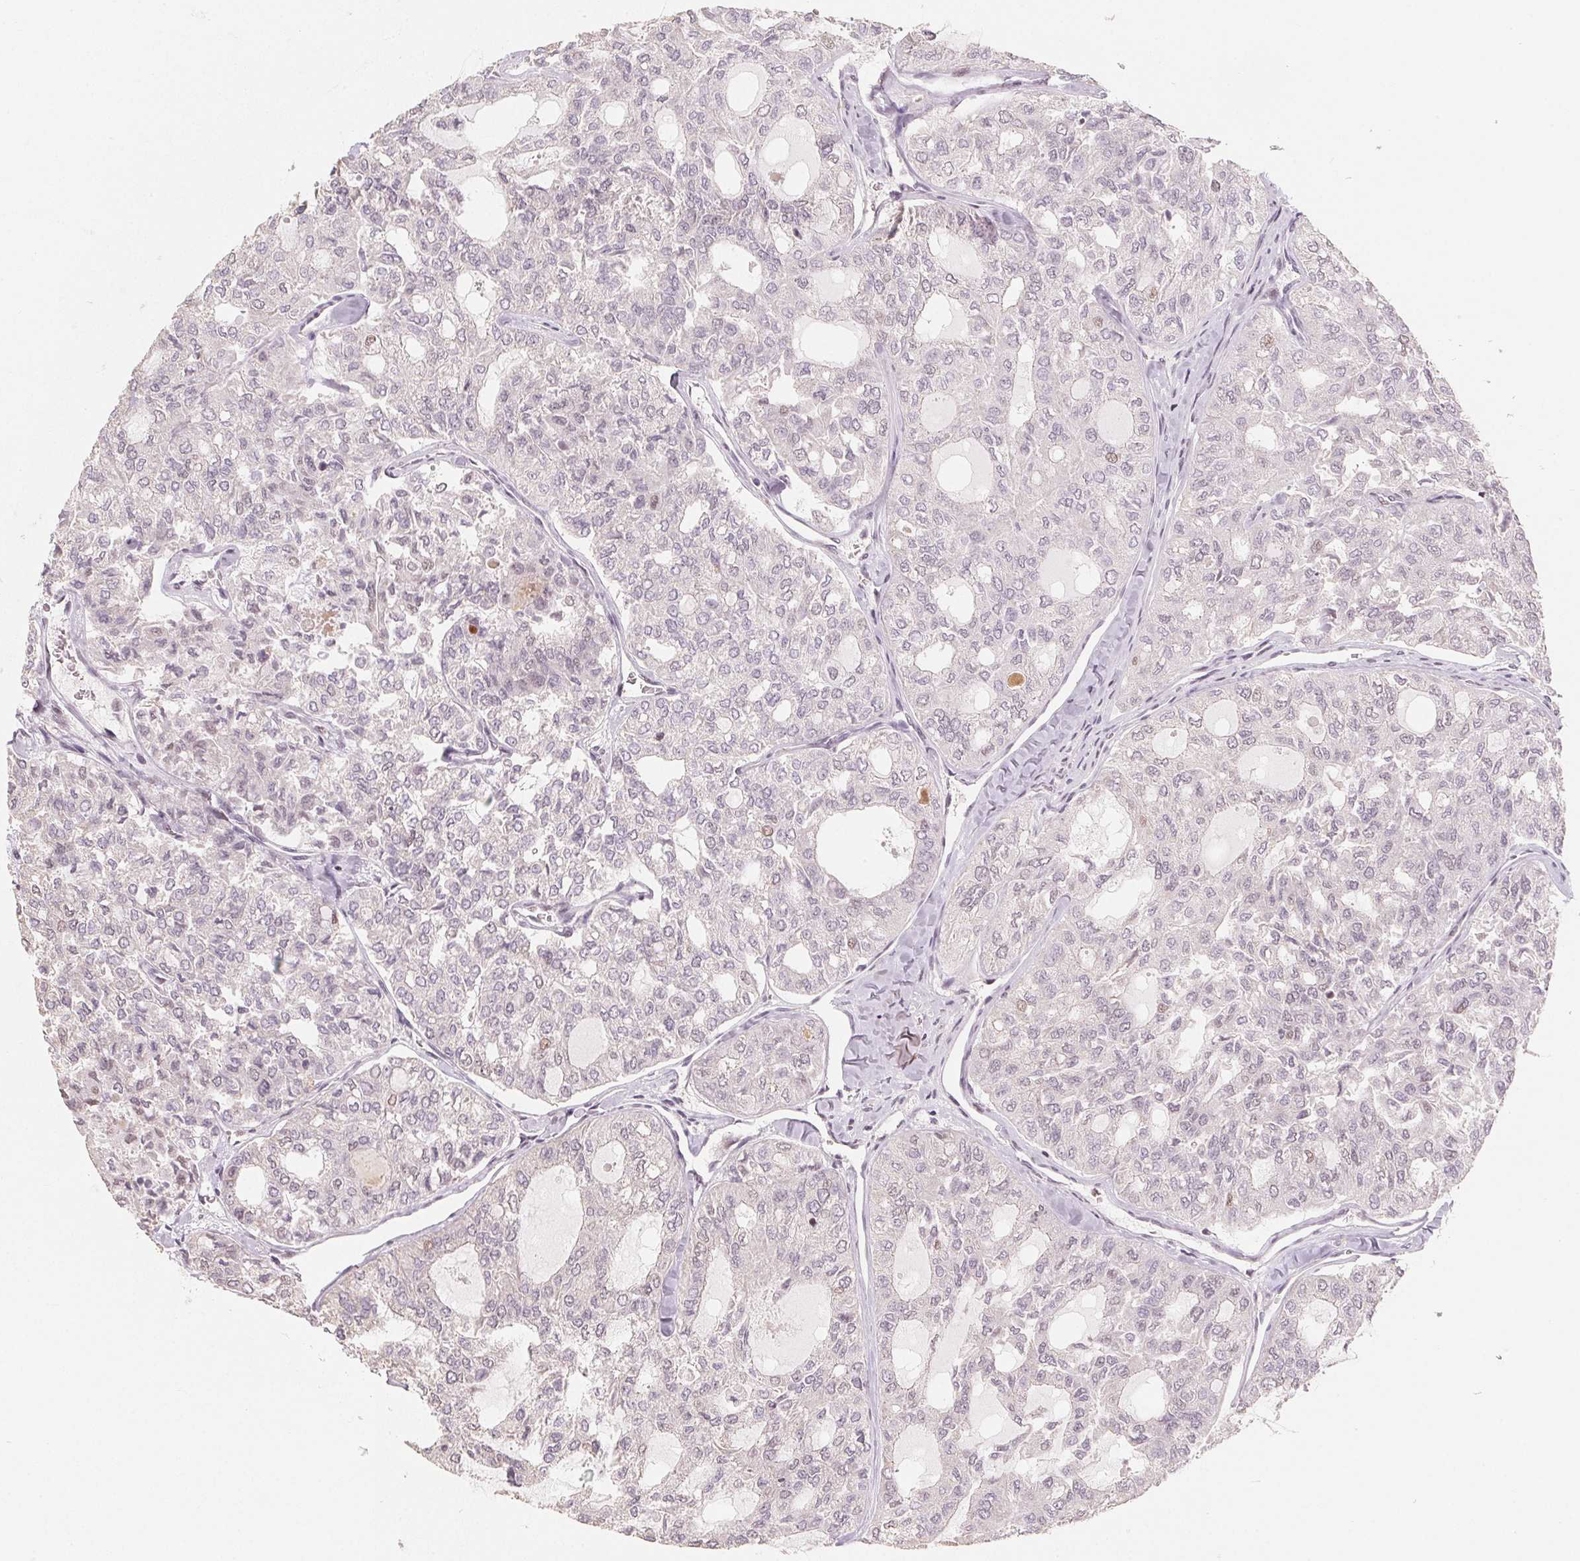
{"staining": {"intensity": "negative", "quantity": "none", "location": "none"}, "tissue": "thyroid cancer", "cell_type": "Tumor cells", "image_type": "cancer", "snomed": [{"axis": "morphology", "description": "Follicular adenoma carcinoma, NOS"}, {"axis": "topography", "description": "Thyroid gland"}], "caption": "Tumor cells show no significant protein staining in thyroid cancer (follicular adenoma carcinoma).", "gene": "CCDC138", "patient": {"sex": "male", "age": 75}}